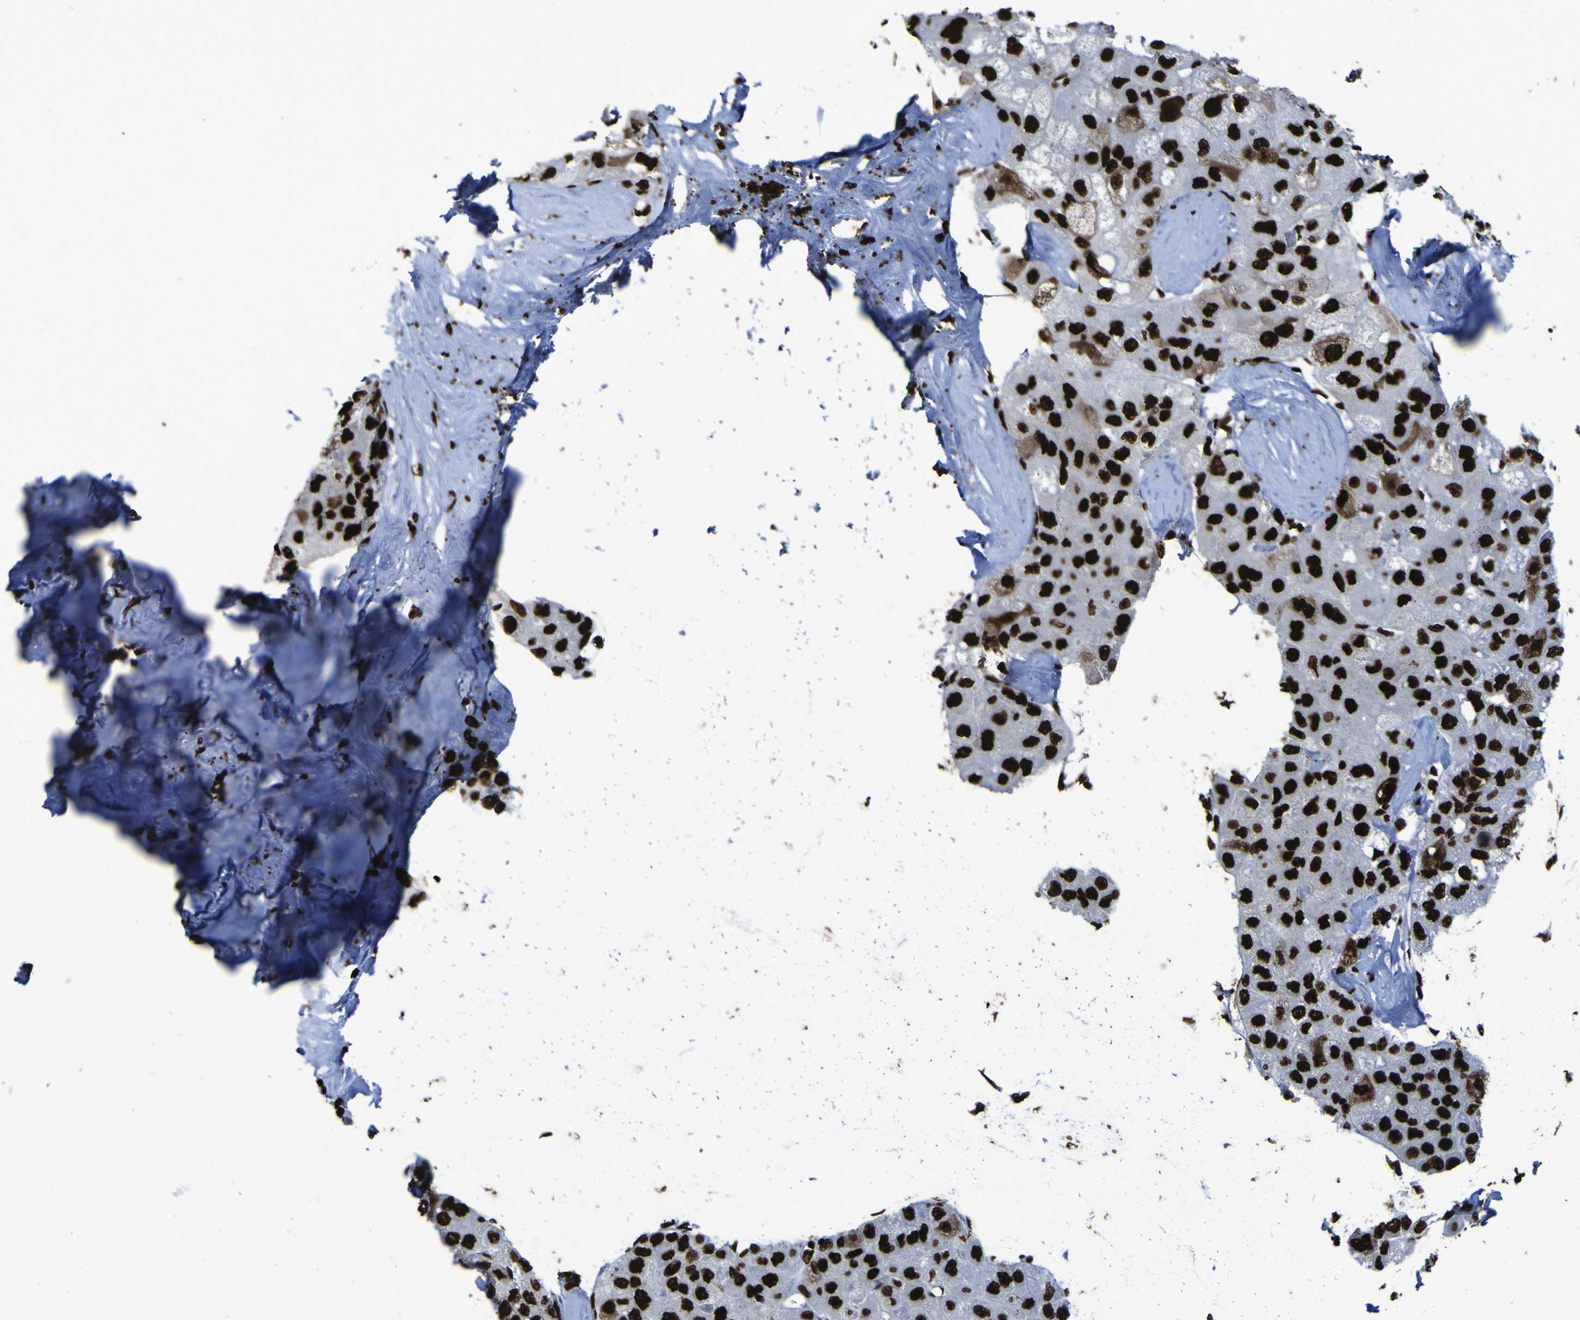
{"staining": {"intensity": "strong", "quantity": ">75%", "location": "nuclear"}, "tissue": "liver cancer", "cell_type": "Tumor cells", "image_type": "cancer", "snomed": [{"axis": "morphology", "description": "Carcinoma, Hepatocellular, NOS"}, {"axis": "topography", "description": "Liver"}], "caption": "The photomicrograph reveals a brown stain indicating the presence of a protein in the nuclear of tumor cells in hepatocellular carcinoma (liver).", "gene": "NPM1", "patient": {"sex": "male", "age": 80}}